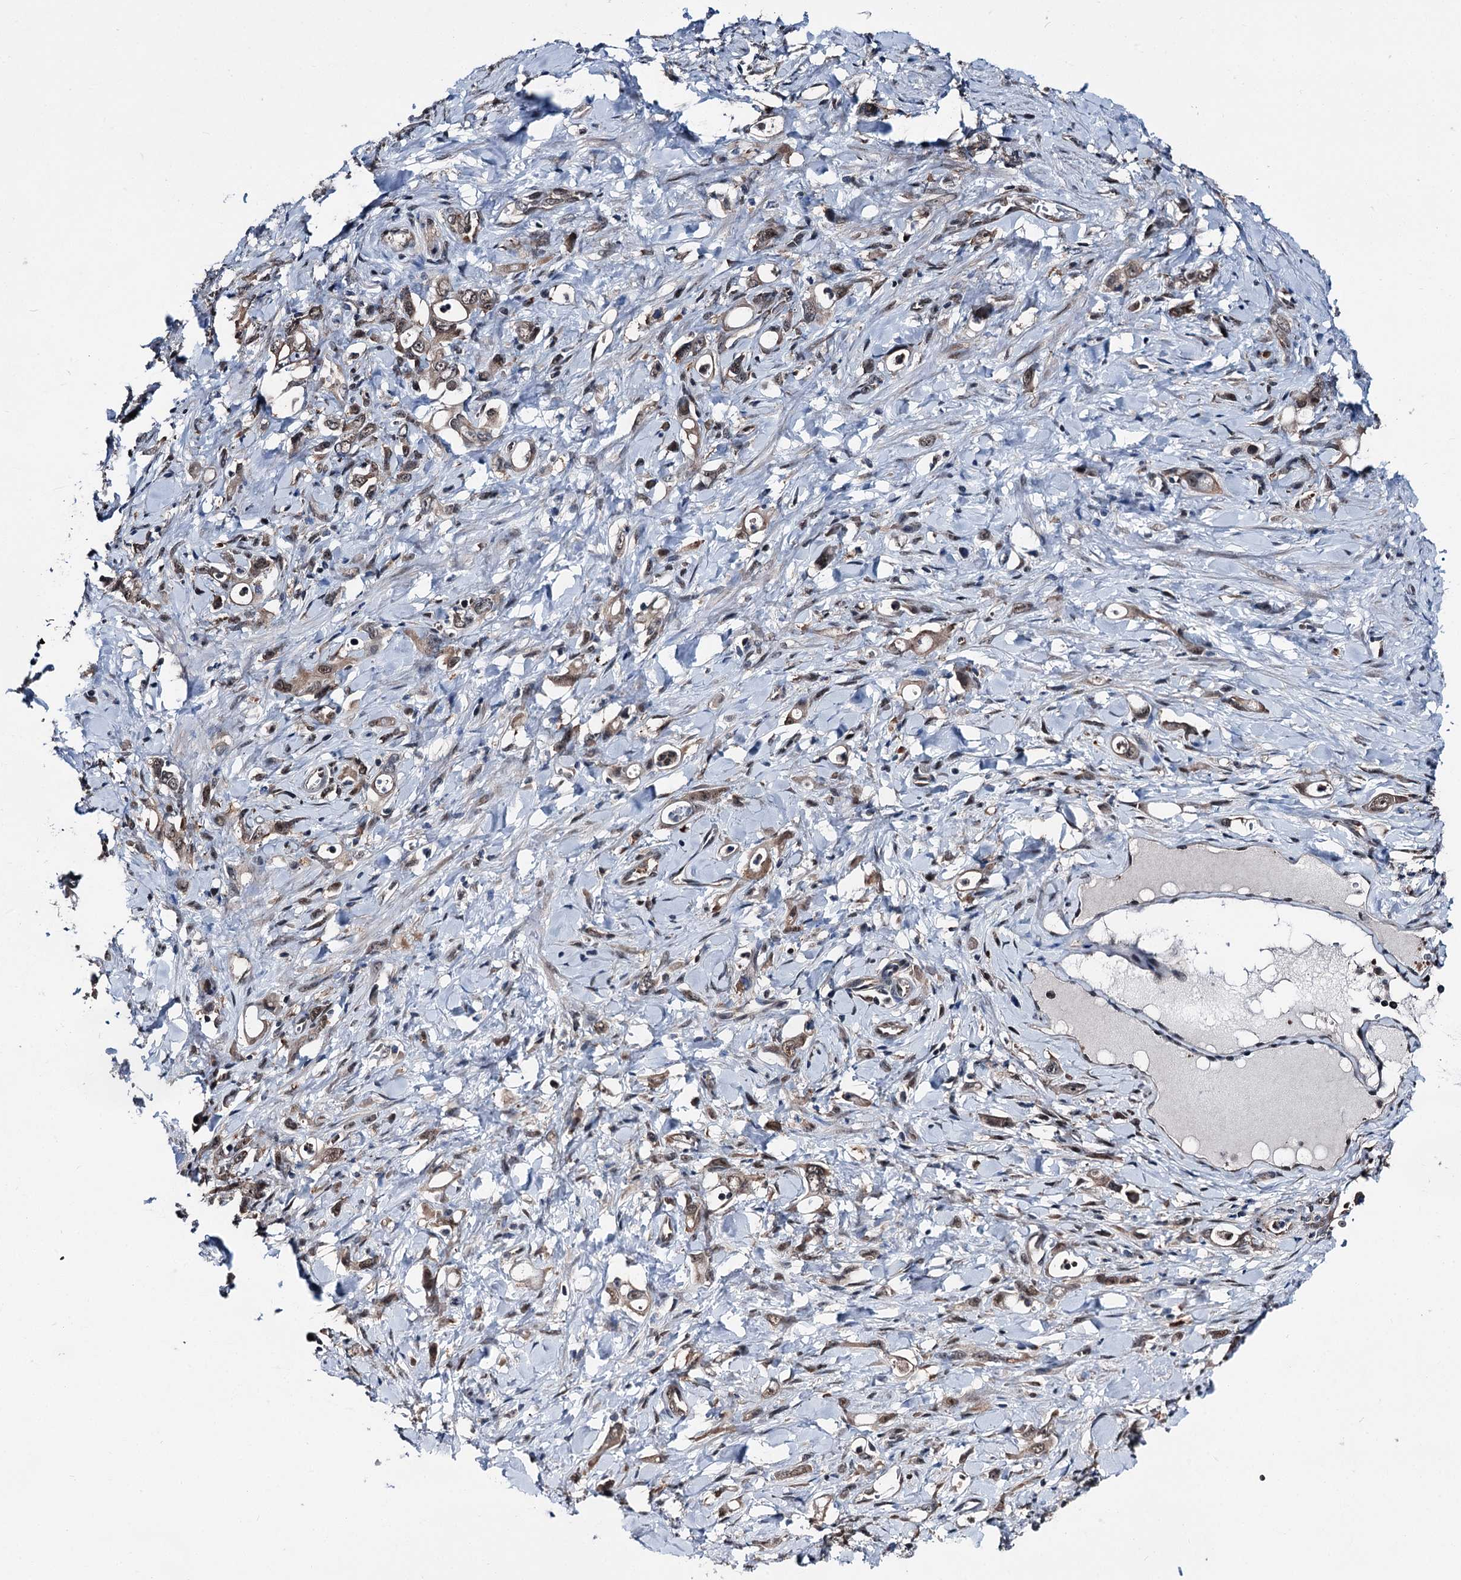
{"staining": {"intensity": "moderate", "quantity": ">75%", "location": "nuclear"}, "tissue": "stomach cancer", "cell_type": "Tumor cells", "image_type": "cancer", "snomed": [{"axis": "morphology", "description": "Adenocarcinoma, NOS"}, {"axis": "topography", "description": "Stomach, lower"}], "caption": "A brown stain shows moderate nuclear positivity of a protein in human stomach adenocarcinoma tumor cells.", "gene": "PSMD13", "patient": {"sex": "female", "age": 43}}